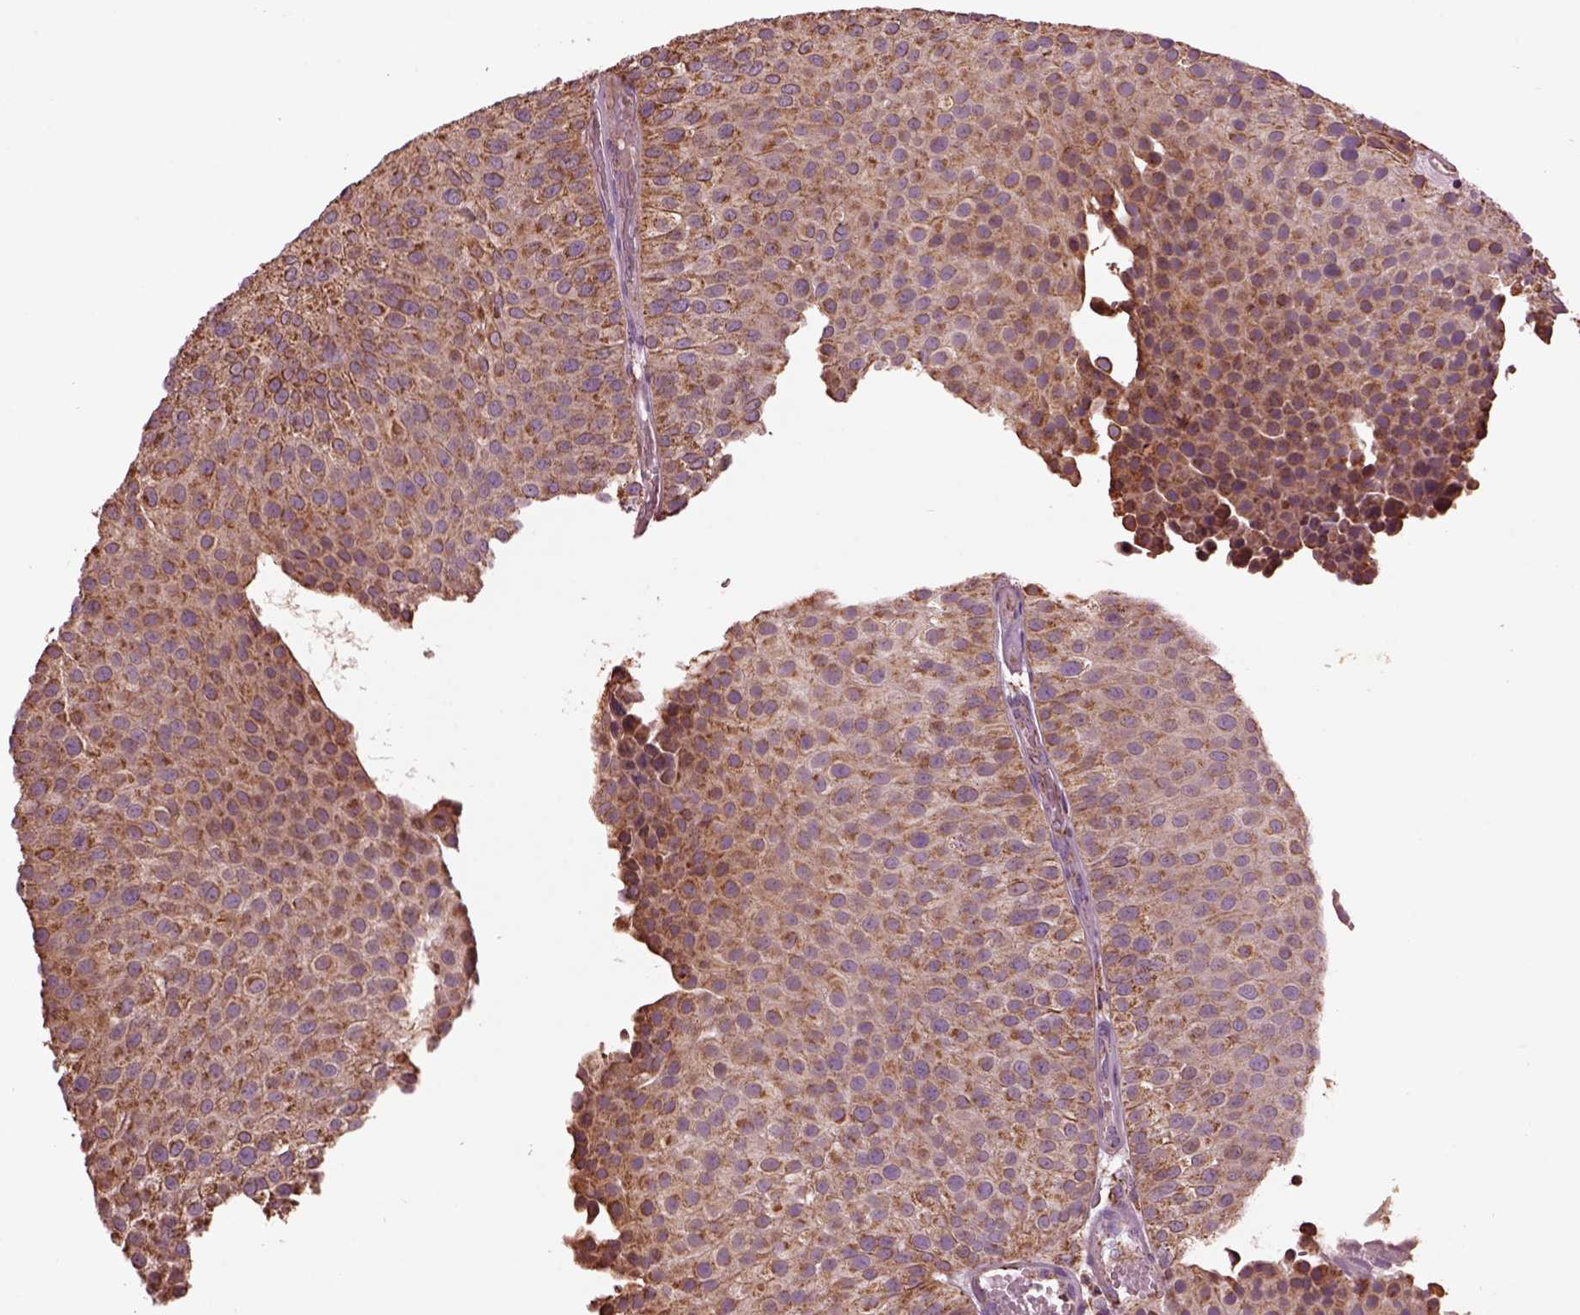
{"staining": {"intensity": "weak", "quantity": ">75%", "location": "cytoplasmic/membranous"}, "tissue": "urothelial cancer", "cell_type": "Tumor cells", "image_type": "cancer", "snomed": [{"axis": "morphology", "description": "Urothelial carcinoma, Low grade"}, {"axis": "topography", "description": "Urinary bladder"}], "caption": "Immunohistochemical staining of human urothelial cancer exhibits weak cytoplasmic/membranous protein expression in about >75% of tumor cells.", "gene": "TMEM254", "patient": {"sex": "female", "age": 87}}